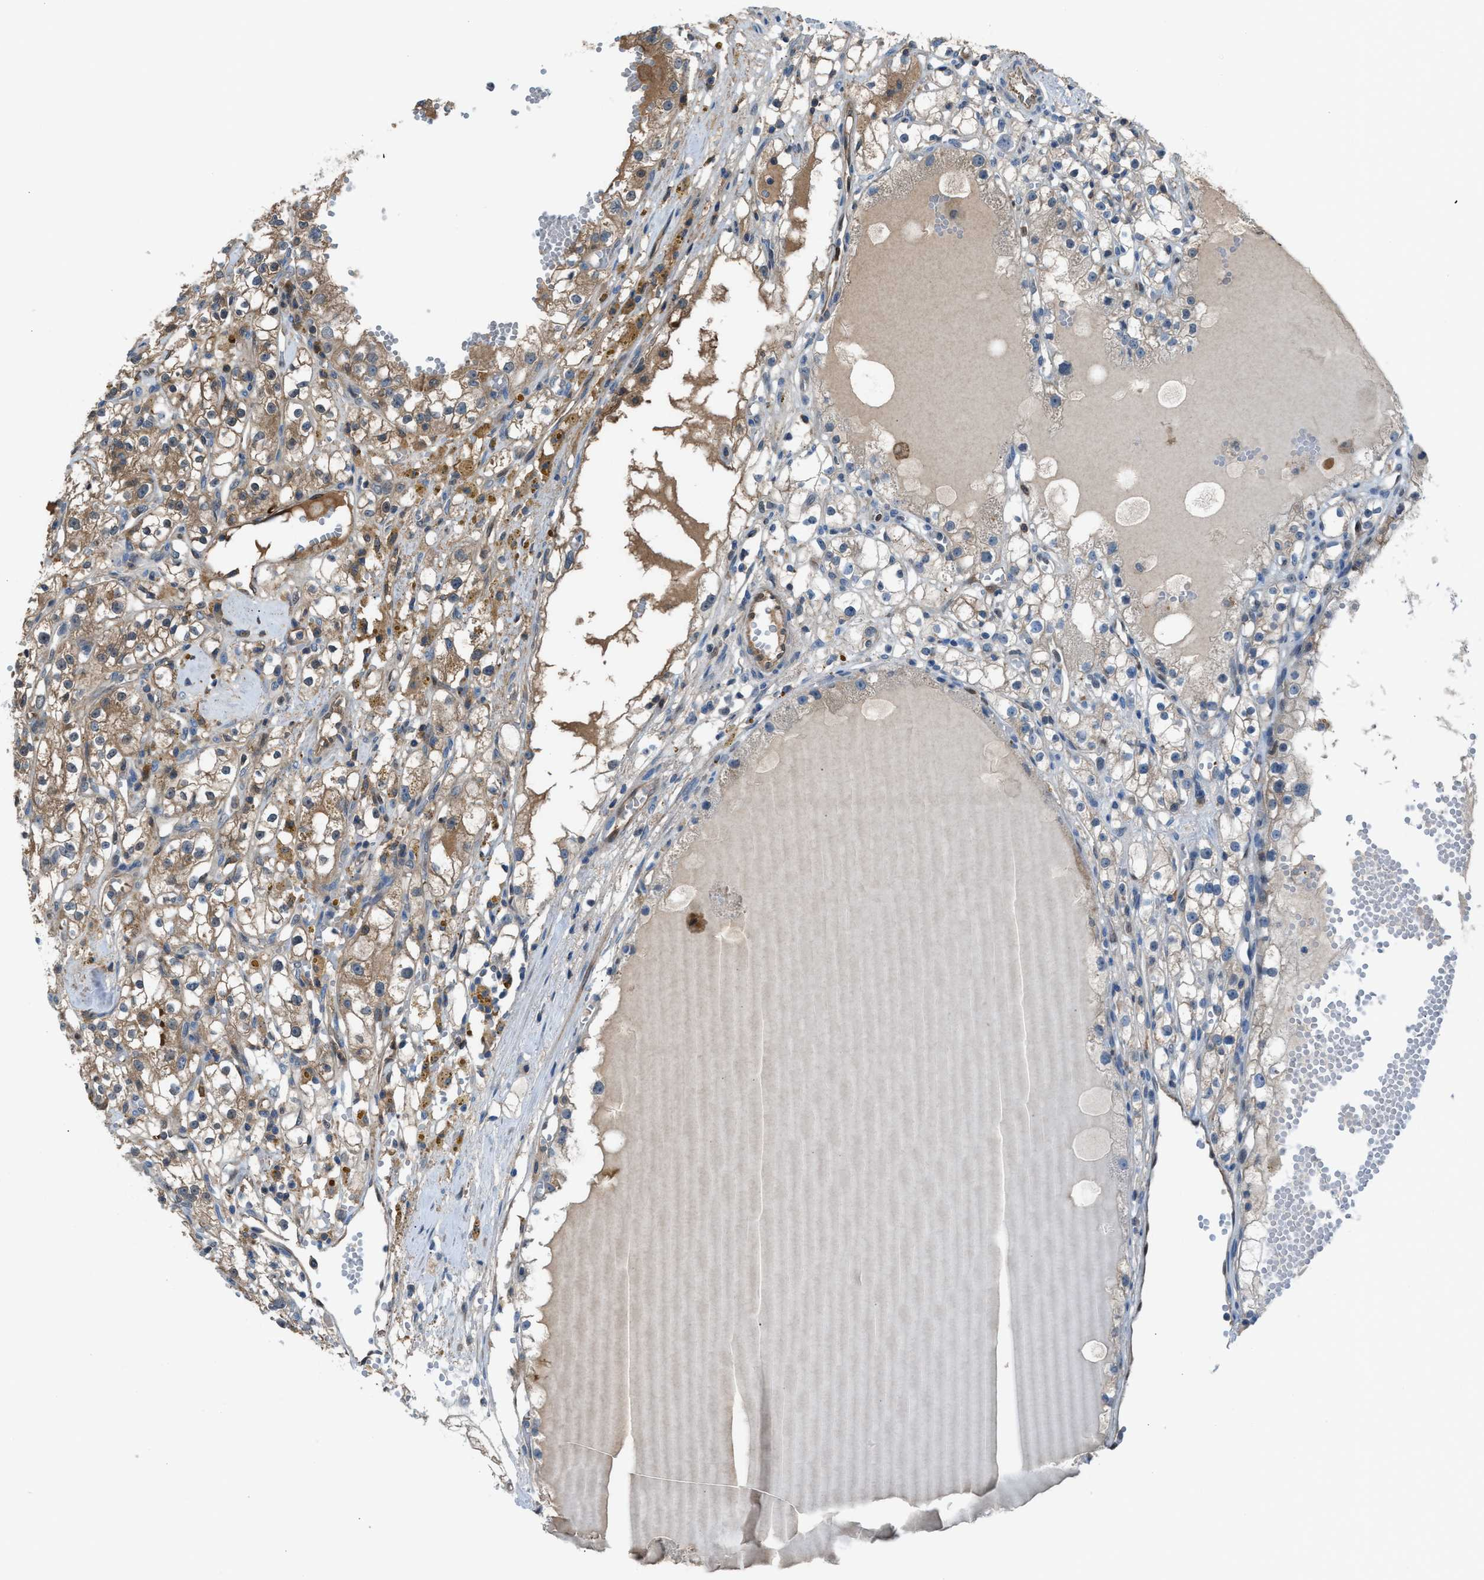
{"staining": {"intensity": "weak", "quantity": ">75%", "location": "cytoplasmic/membranous"}, "tissue": "renal cancer", "cell_type": "Tumor cells", "image_type": "cancer", "snomed": [{"axis": "morphology", "description": "Adenocarcinoma, NOS"}, {"axis": "topography", "description": "Kidney"}], "caption": "A low amount of weak cytoplasmic/membranous expression is present in about >75% of tumor cells in adenocarcinoma (renal) tissue.", "gene": "TPK1", "patient": {"sex": "male", "age": 56}}